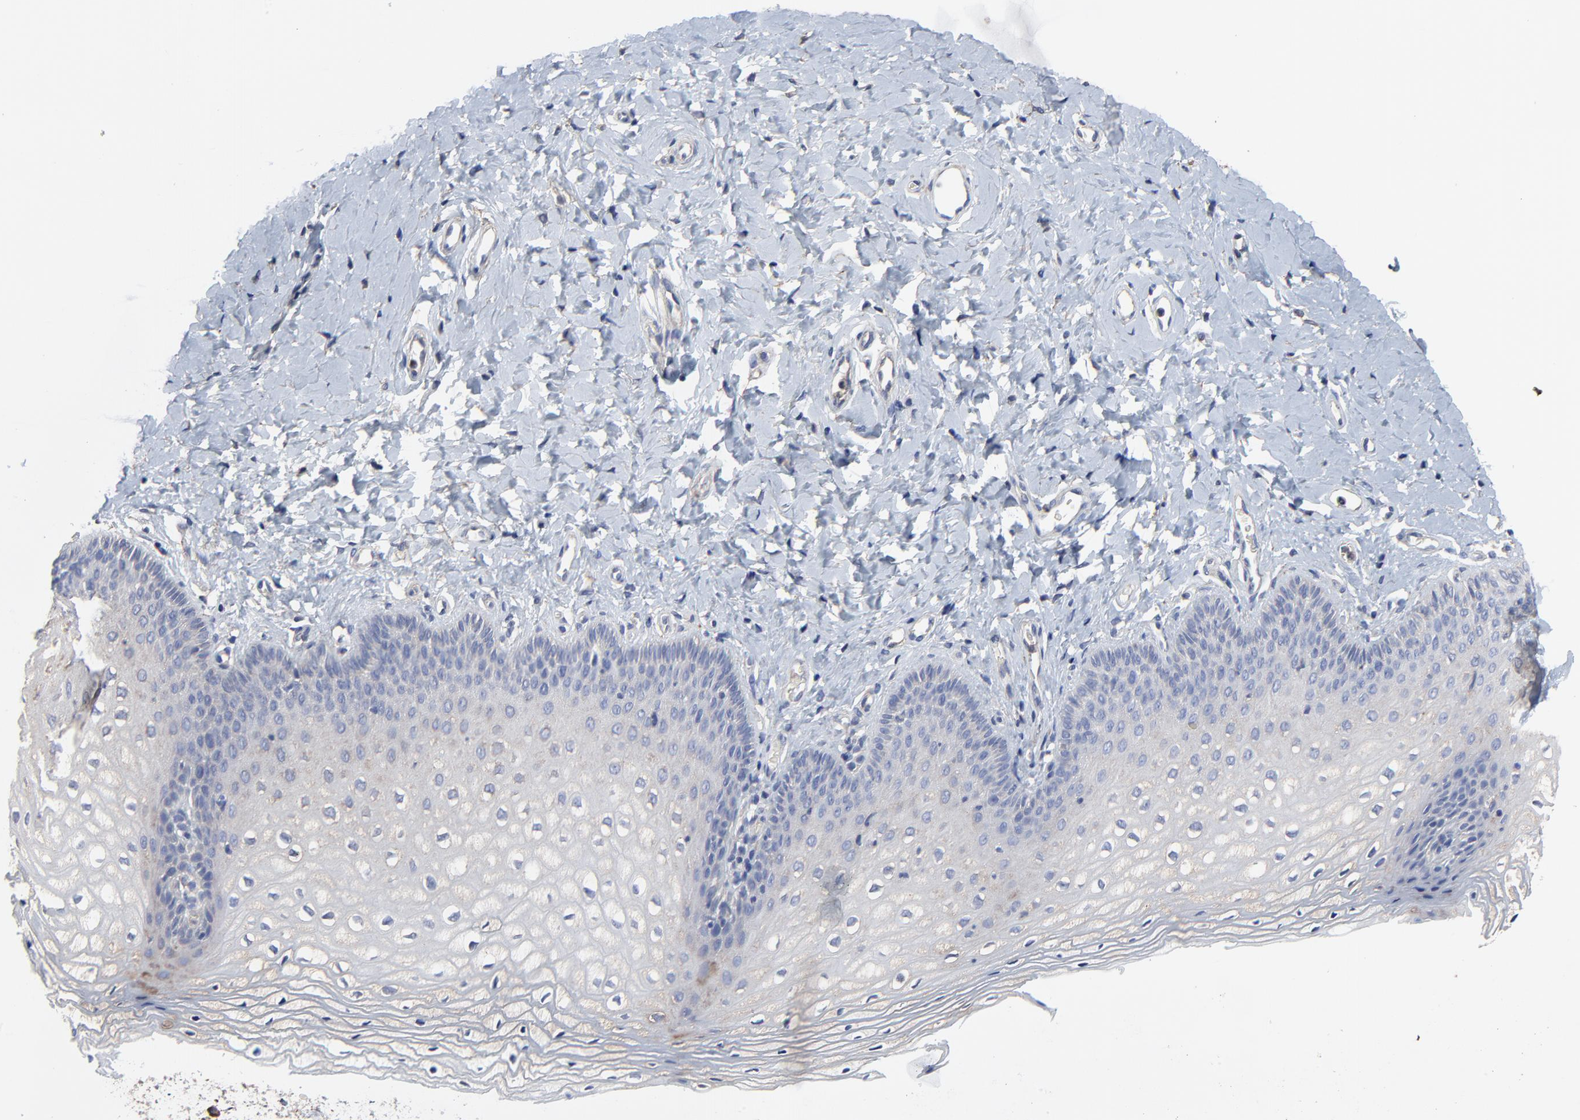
{"staining": {"intensity": "negative", "quantity": "none", "location": "none"}, "tissue": "vagina", "cell_type": "Squamous epithelial cells", "image_type": "normal", "snomed": [{"axis": "morphology", "description": "Normal tissue, NOS"}, {"axis": "topography", "description": "Vagina"}], "caption": "Histopathology image shows no significant protein staining in squamous epithelial cells of unremarkable vagina. Nuclei are stained in blue.", "gene": "NXF3", "patient": {"sex": "female", "age": 55}}